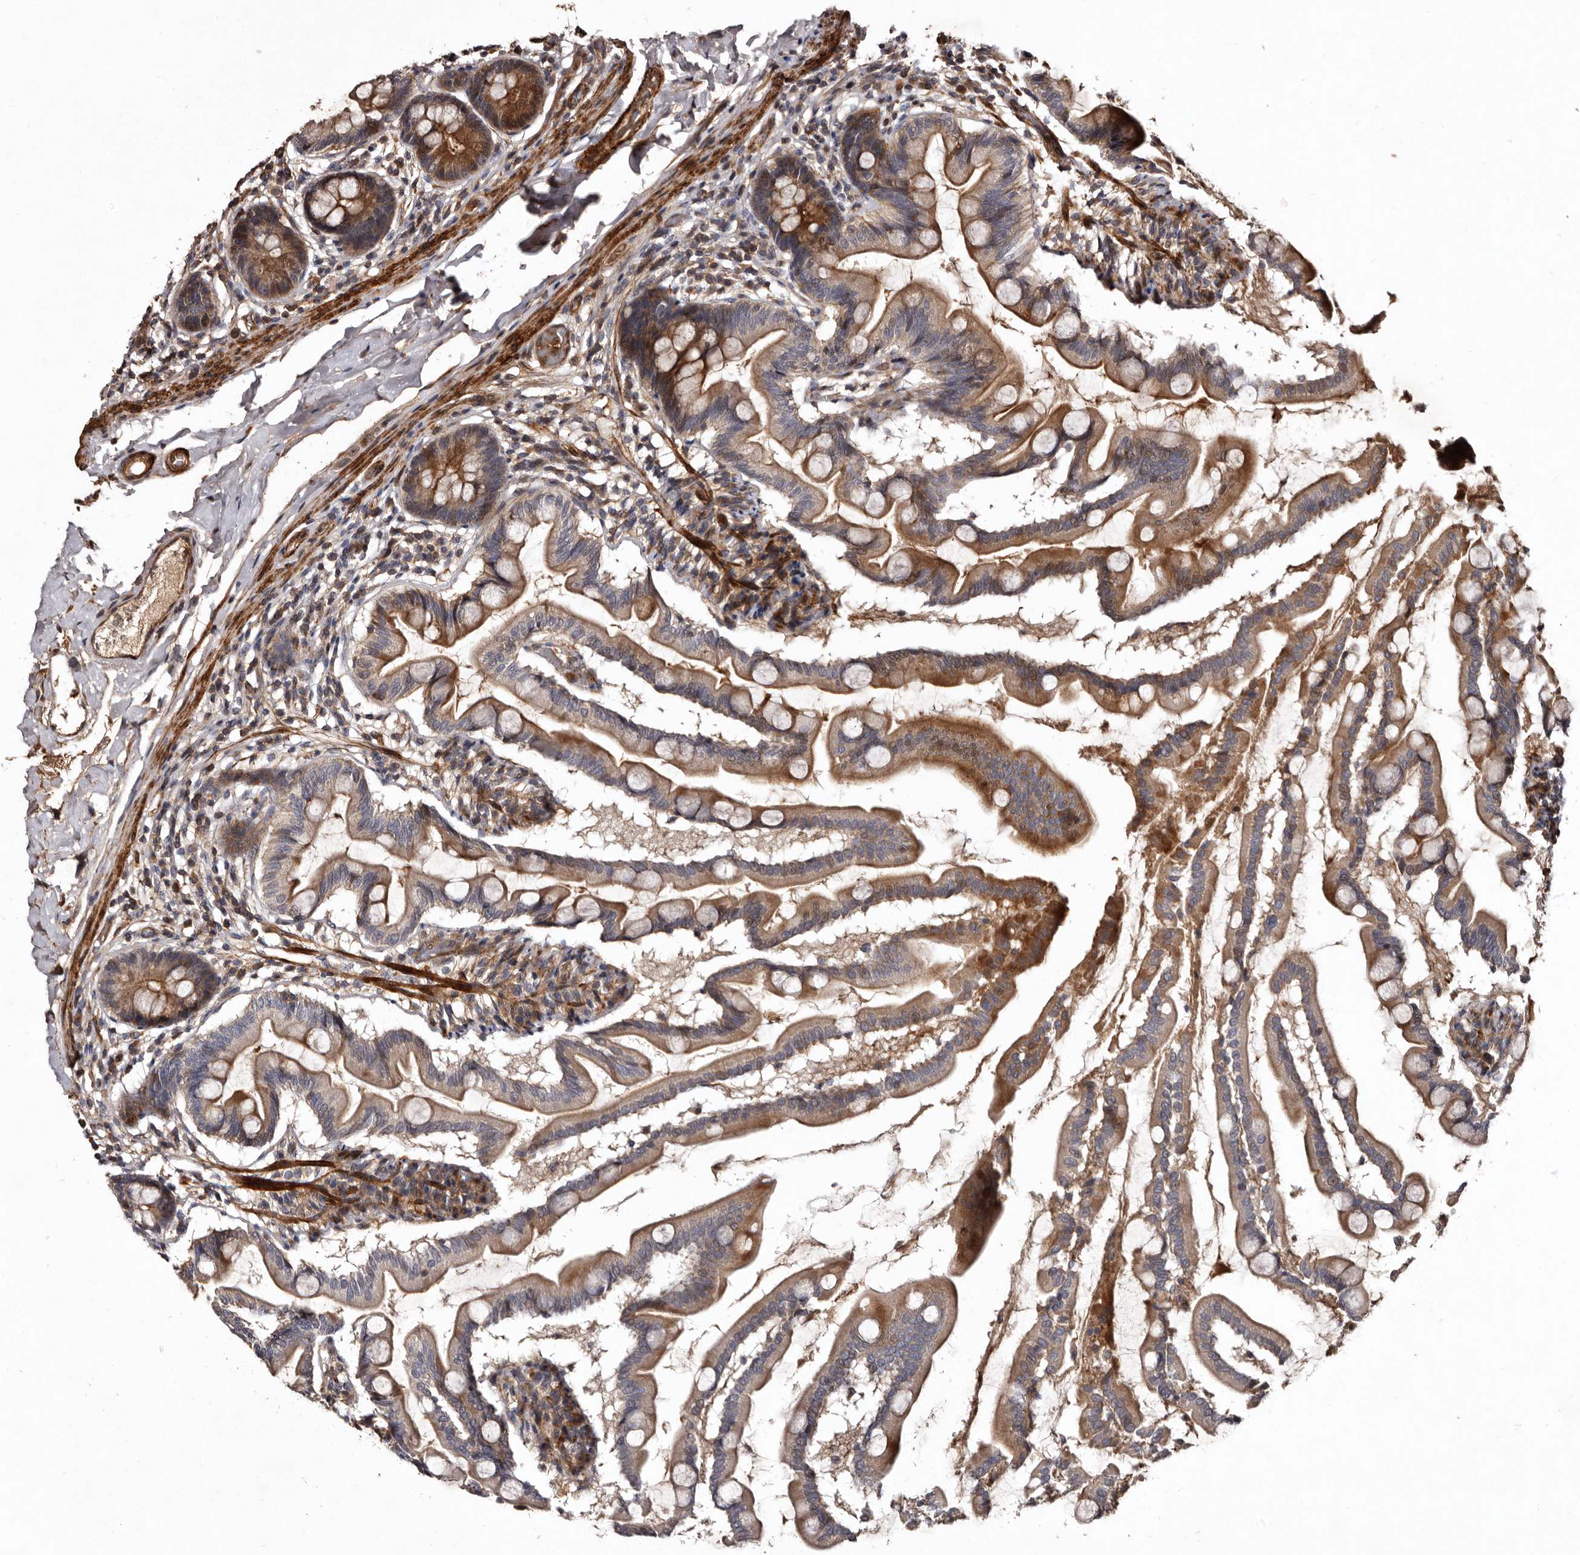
{"staining": {"intensity": "strong", "quantity": ">75%", "location": "cytoplasmic/membranous"}, "tissue": "small intestine", "cell_type": "Glandular cells", "image_type": "normal", "snomed": [{"axis": "morphology", "description": "Normal tissue, NOS"}, {"axis": "topography", "description": "Small intestine"}], "caption": "The photomicrograph reveals immunohistochemical staining of normal small intestine. There is strong cytoplasmic/membranous positivity is seen in approximately >75% of glandular cells. (Stains: DAB in brown, nuclei in blue, Microscopy: brightfield microscopy at high magnification).", "gene": "PRKD3", "patient": {"sex": "female", "age": 56}}